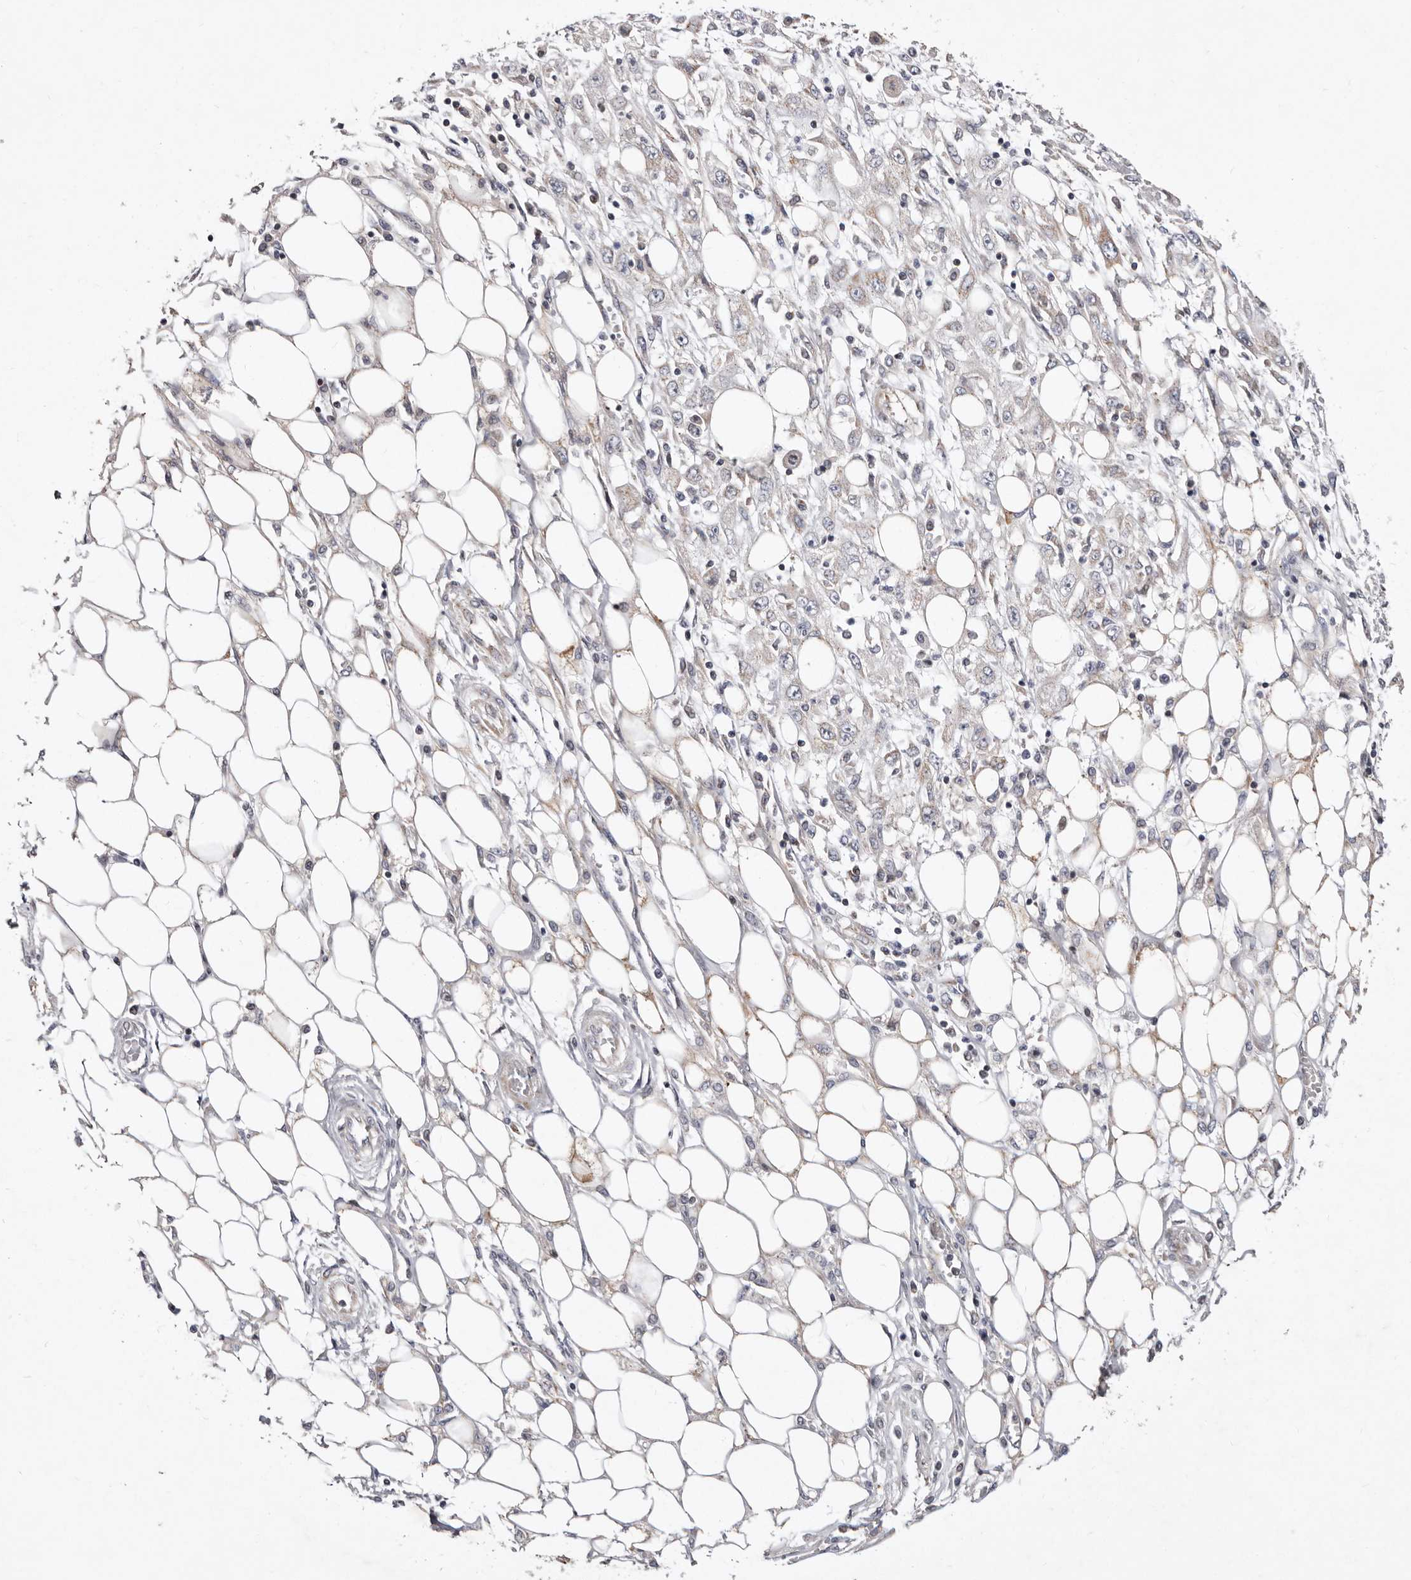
{"staining": {"intensity": "weak", "quantity": "<25%", "location": "cytoplasmic/membranous"}, "tissue": "skin cancer", "cell_type": "Tumor cells", "image_type": "cancer", "snomed": [{"axis": "morphology", "description": "Squamous cell carcinoma, NOS"}, {"axis": "morphology", "description": "Squamous cell carcinoma, metastatic, NOS"}, {"axis": "topography", "description": "Skin"}, {"axis": "topography", "description": "Lymph node"}], "caption": "DAB immunohistochemical staining of human metastatic squamous cell carcinoma (skin) demonstrates no significant staining in tumor cells. (DAB (3,3'-diaminobenzidine) immunohistochemistry (IHC) visualized using brightfield microscopy, high magnification).", "gene": "TIMM17B", "patient": {"sex": "male", "age": 75}}